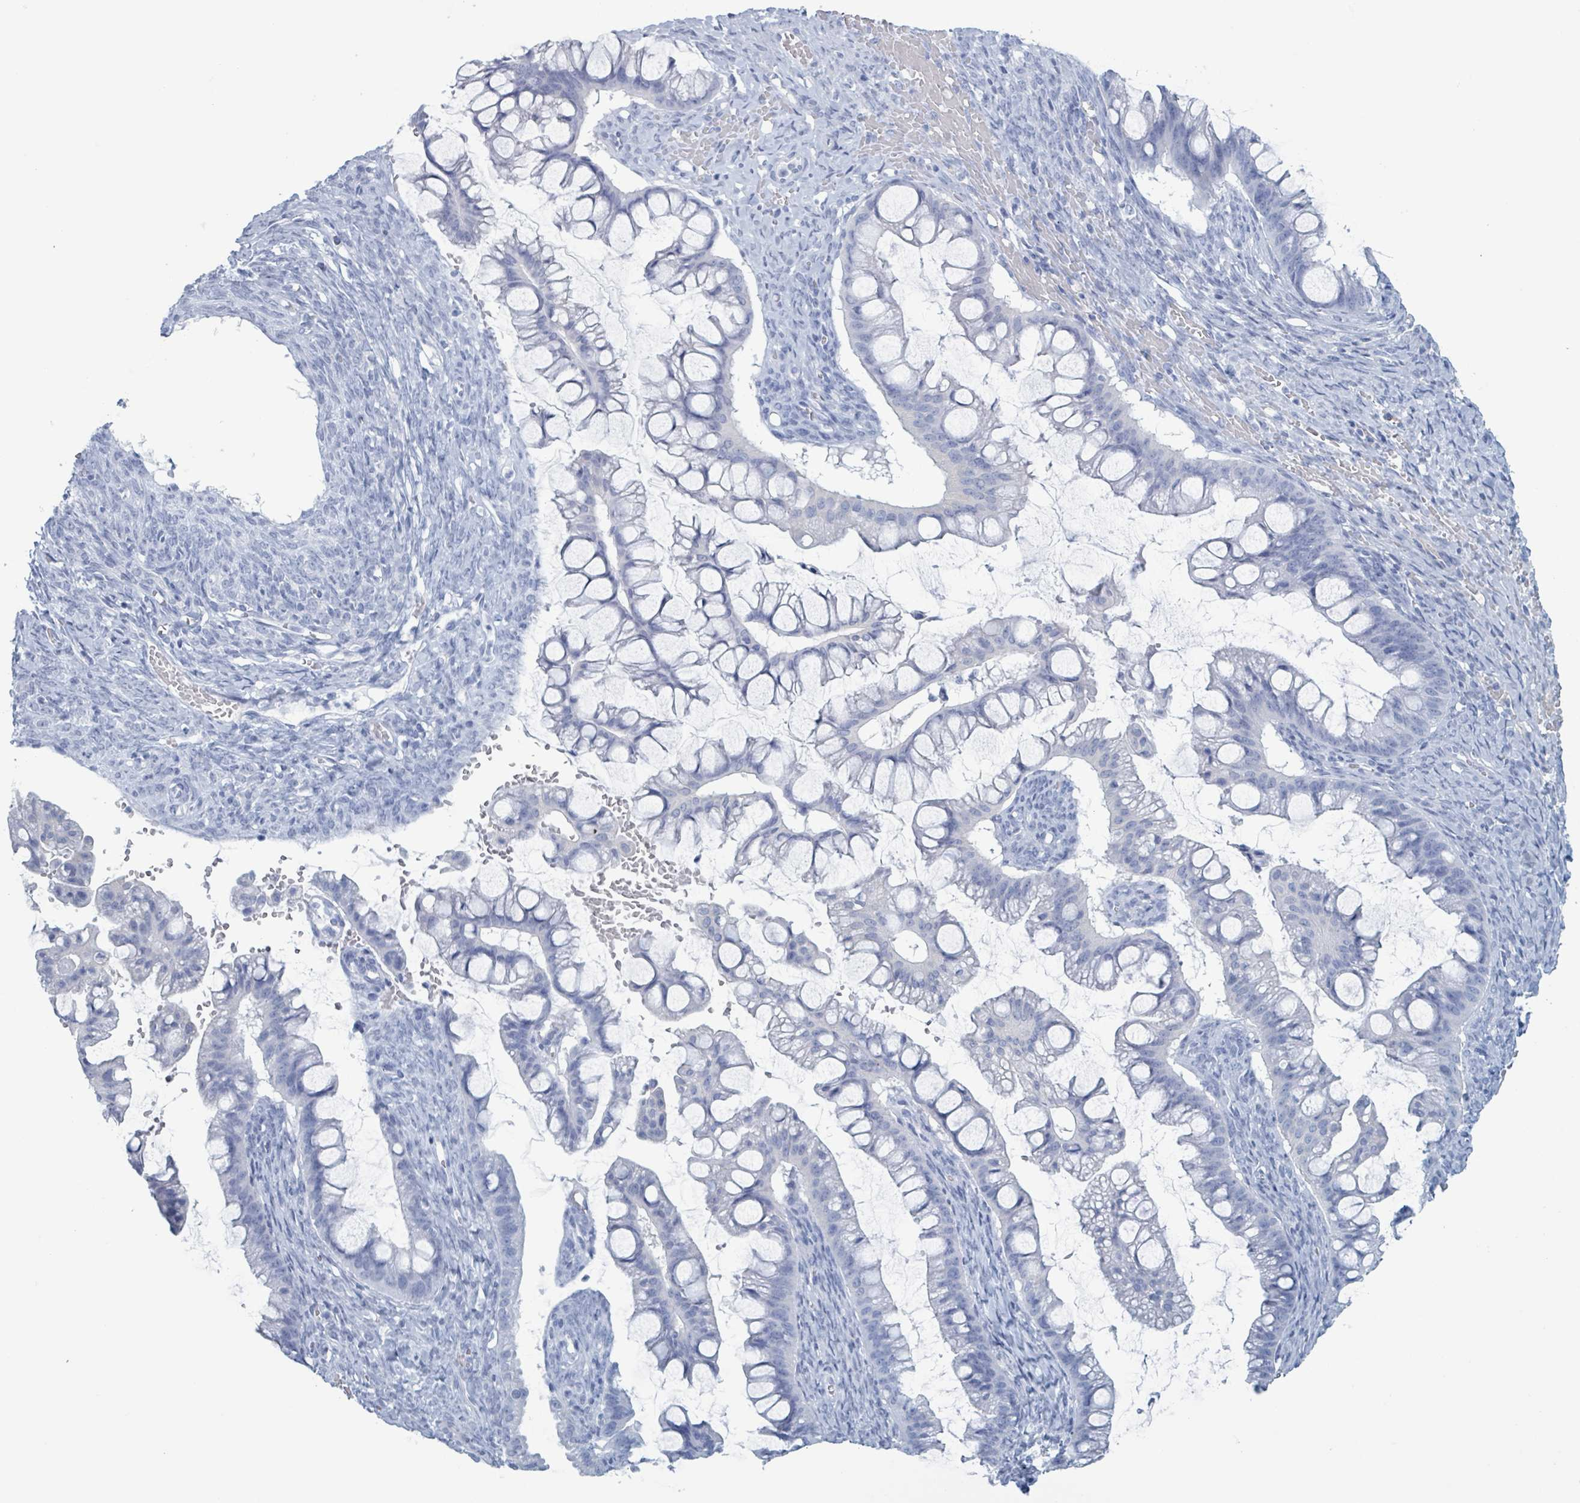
{"staining": {"intensity": "negative", "quantity": "none", "location": "none"}, "tissue": "ovarian cancer", "cell_type": "Tumor cells", "image_type": "cancer", "snomed": [{"axis": "morphology", "description": "Cystadenocarcinoma, mucinous, NOS"}, {"axis": "topography", "description": "Ovary"}], "caption": "Immunohistochemical staining of human ovarian cancer (mucinous cystadenocarcinoma) demonstrates no significant positivity in tumor cells. (DAB (3,3'-diaminobenzidine) immunohistochemistry (IHC) visualized using brightfield microscopy, high magnification).", "gene": "KLK4", "patient": {"sex": "female", "age": 73}}